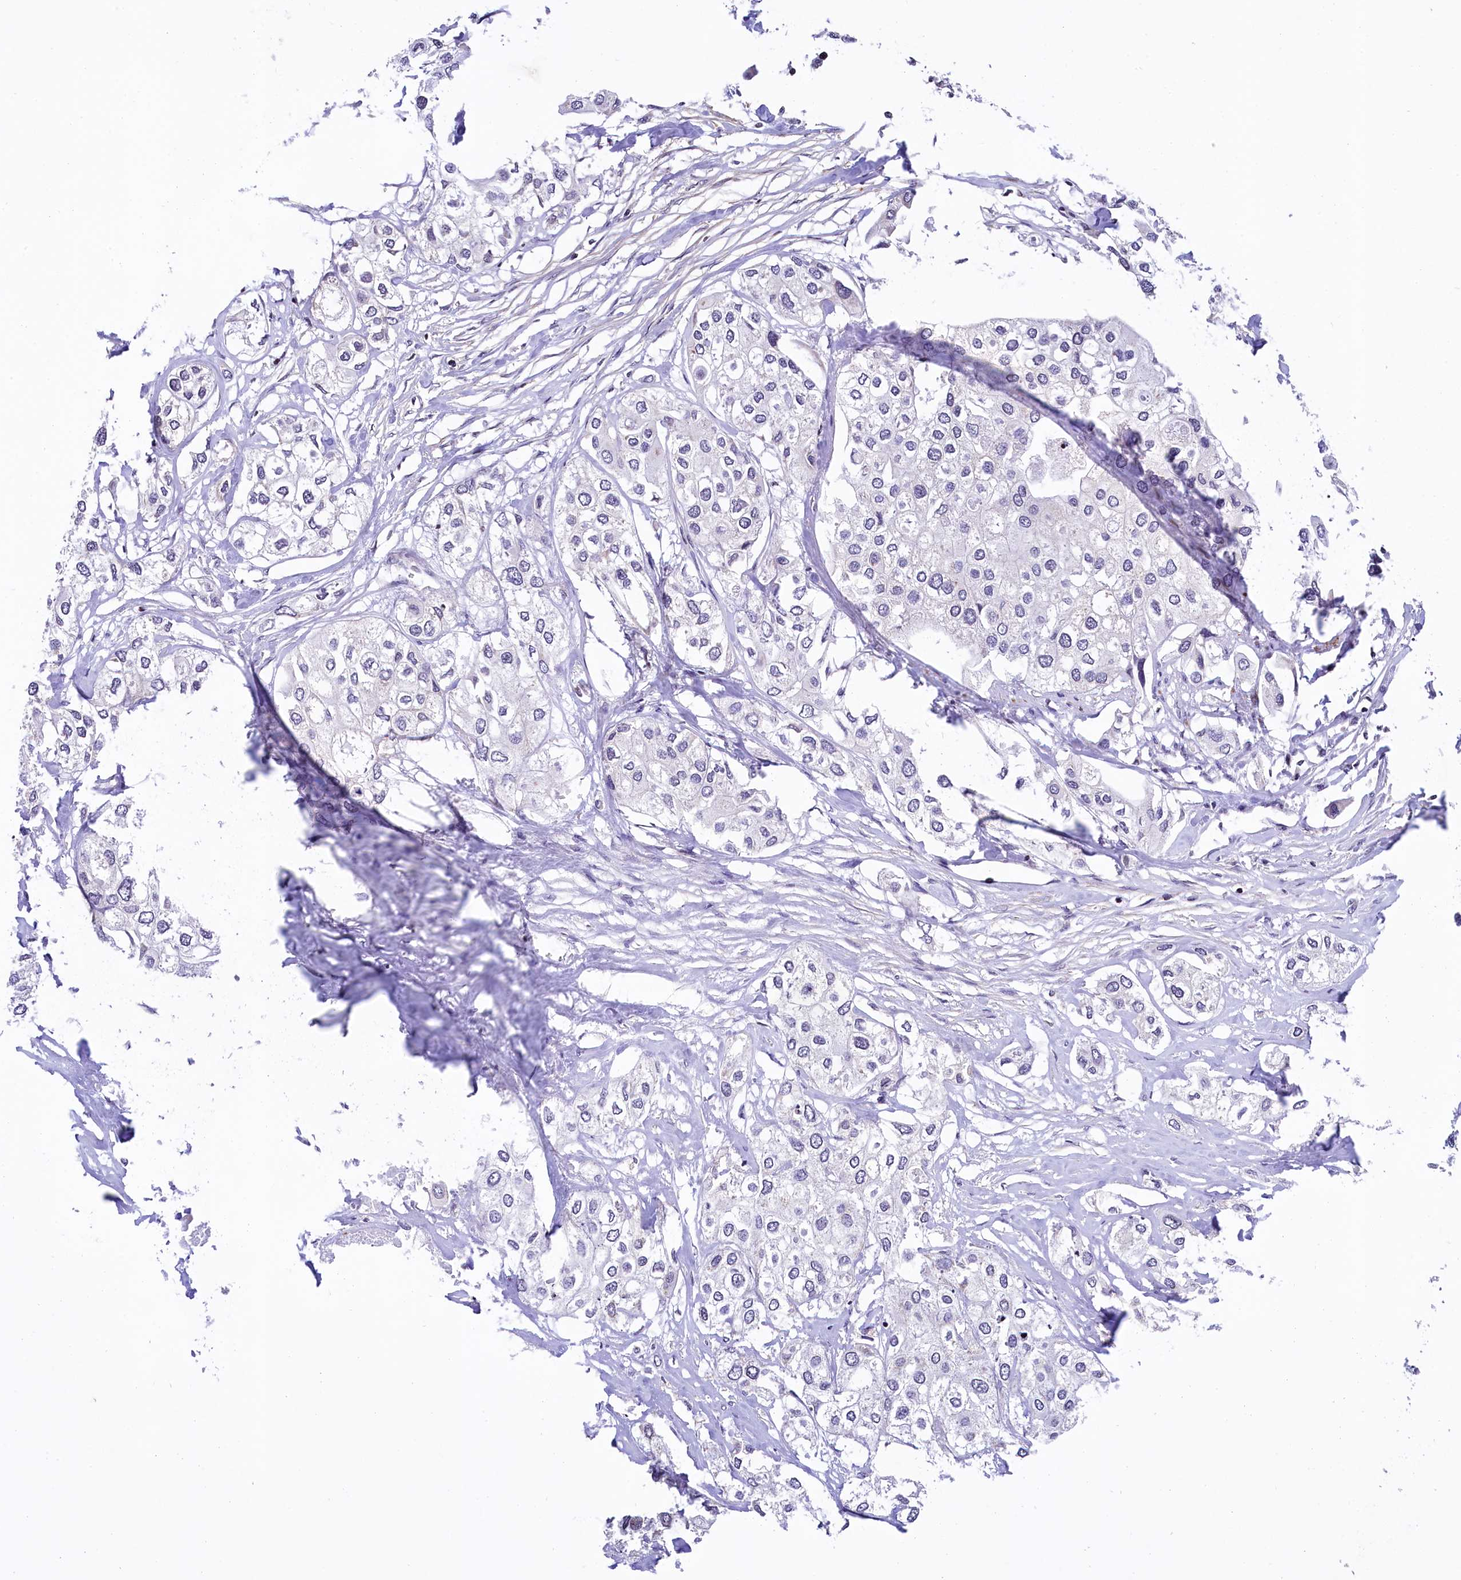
{"staining": {"intensity": "negative", "quantity": "none", "location": "none"}, "tissue": "urothelial cancer", "cell_type": "Tumor cells", "image_type": "cancer", "snomed": [{"axis": "morphology", "description": "Urothelial carcinoma, High grade"}, {"axis": "topography", "description": "Urinary bladder"}], "caption": "Immunohistochemical staining of human high-grade urothelial carcinoma exhibits no significant staining in tumor cells.", "gene": "ZNF2", "patient": {"sex": "male", "age": 64}}